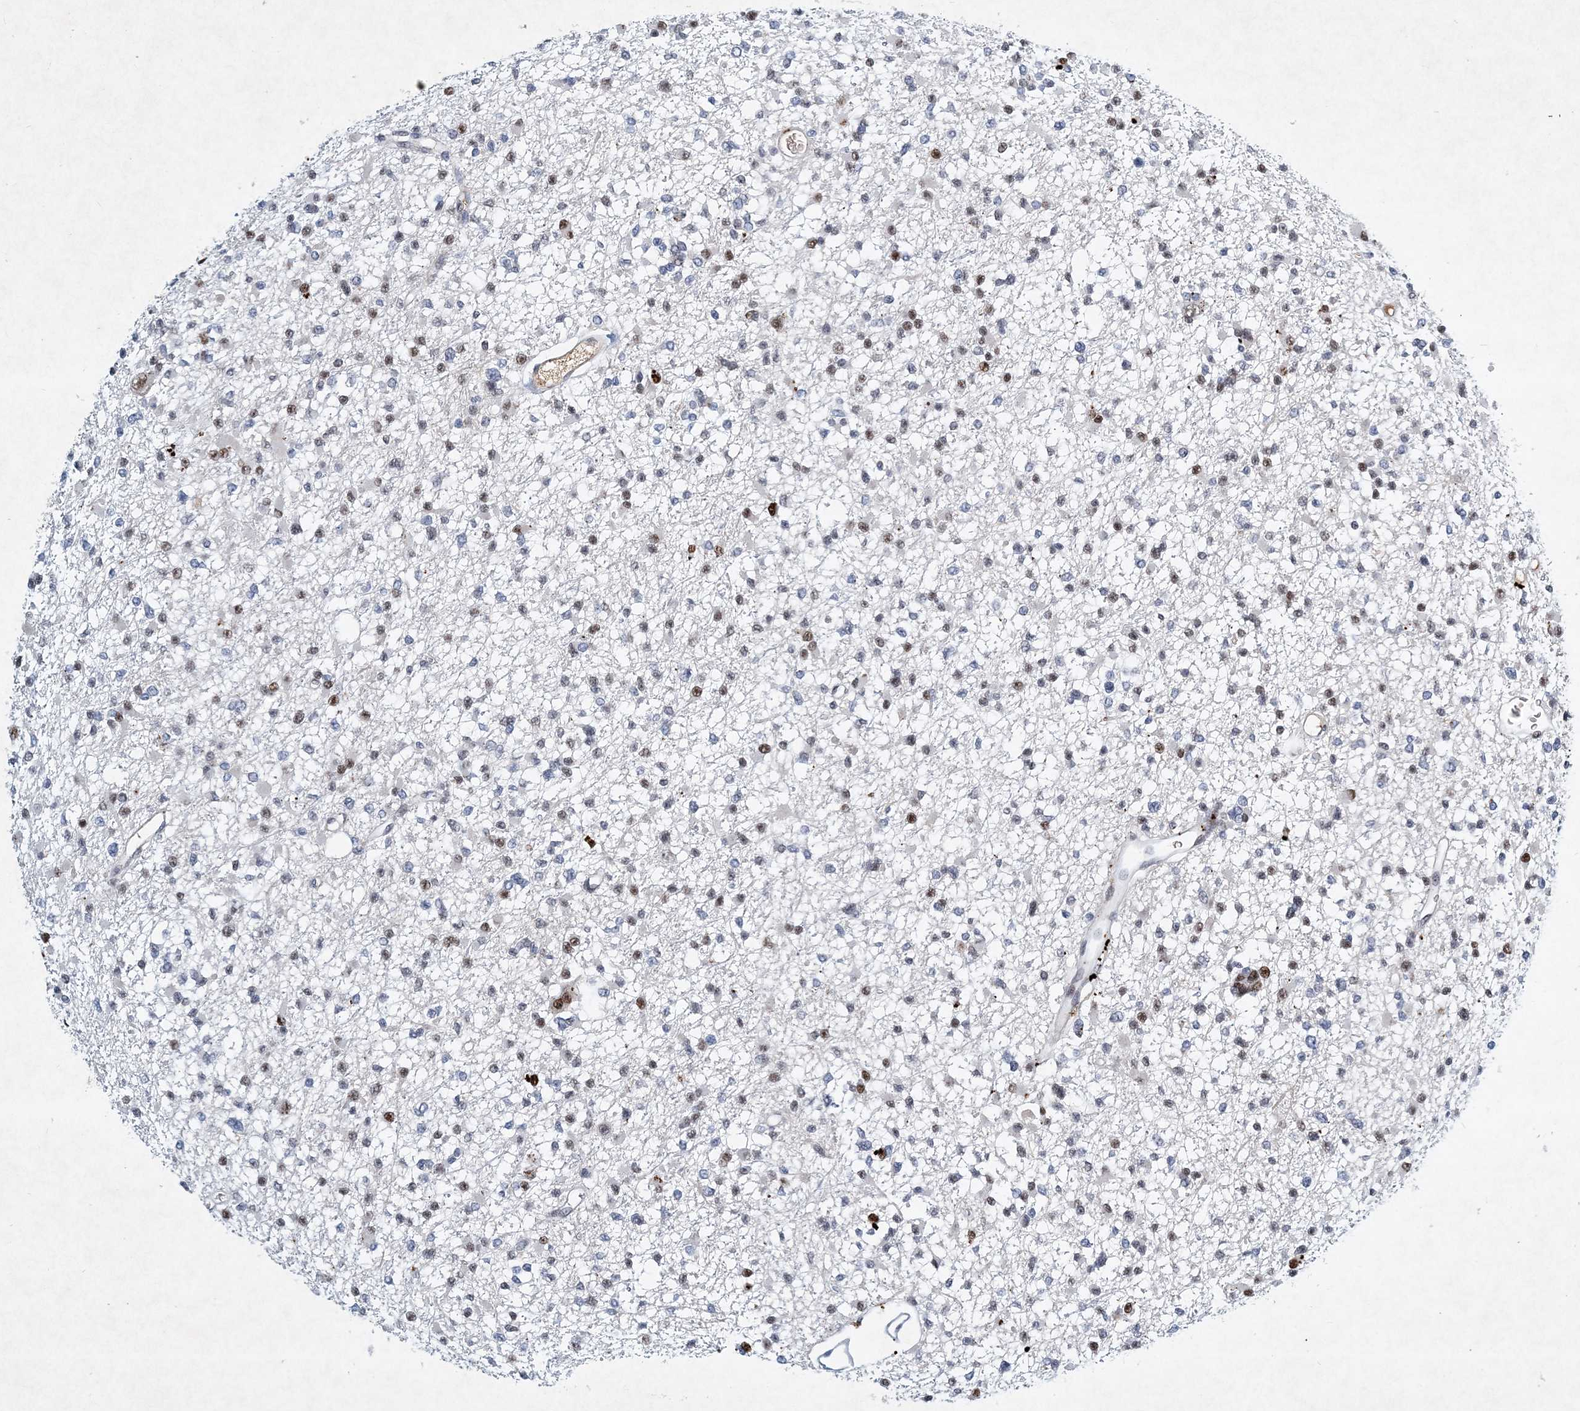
{"staining": {"intensity": "moderate", "quantity": "<25%", "location": "nuclear"}, "tissue": "glioma", "cell_type": "Tumor cells", "image_type": "cancer", "snomed": [{"axis": "morphology", "description": "Glioma, malignant, Low grade"}, {"axis": "topography", "description": "Brain"}], "caption": "A micrograph of malignant low-grade glioma stained for a protein demonstrates moderate nuclear brown staining in tumor cells.", "gene": "KPNA4", "patient": {"sex": "female", "age": 22}}